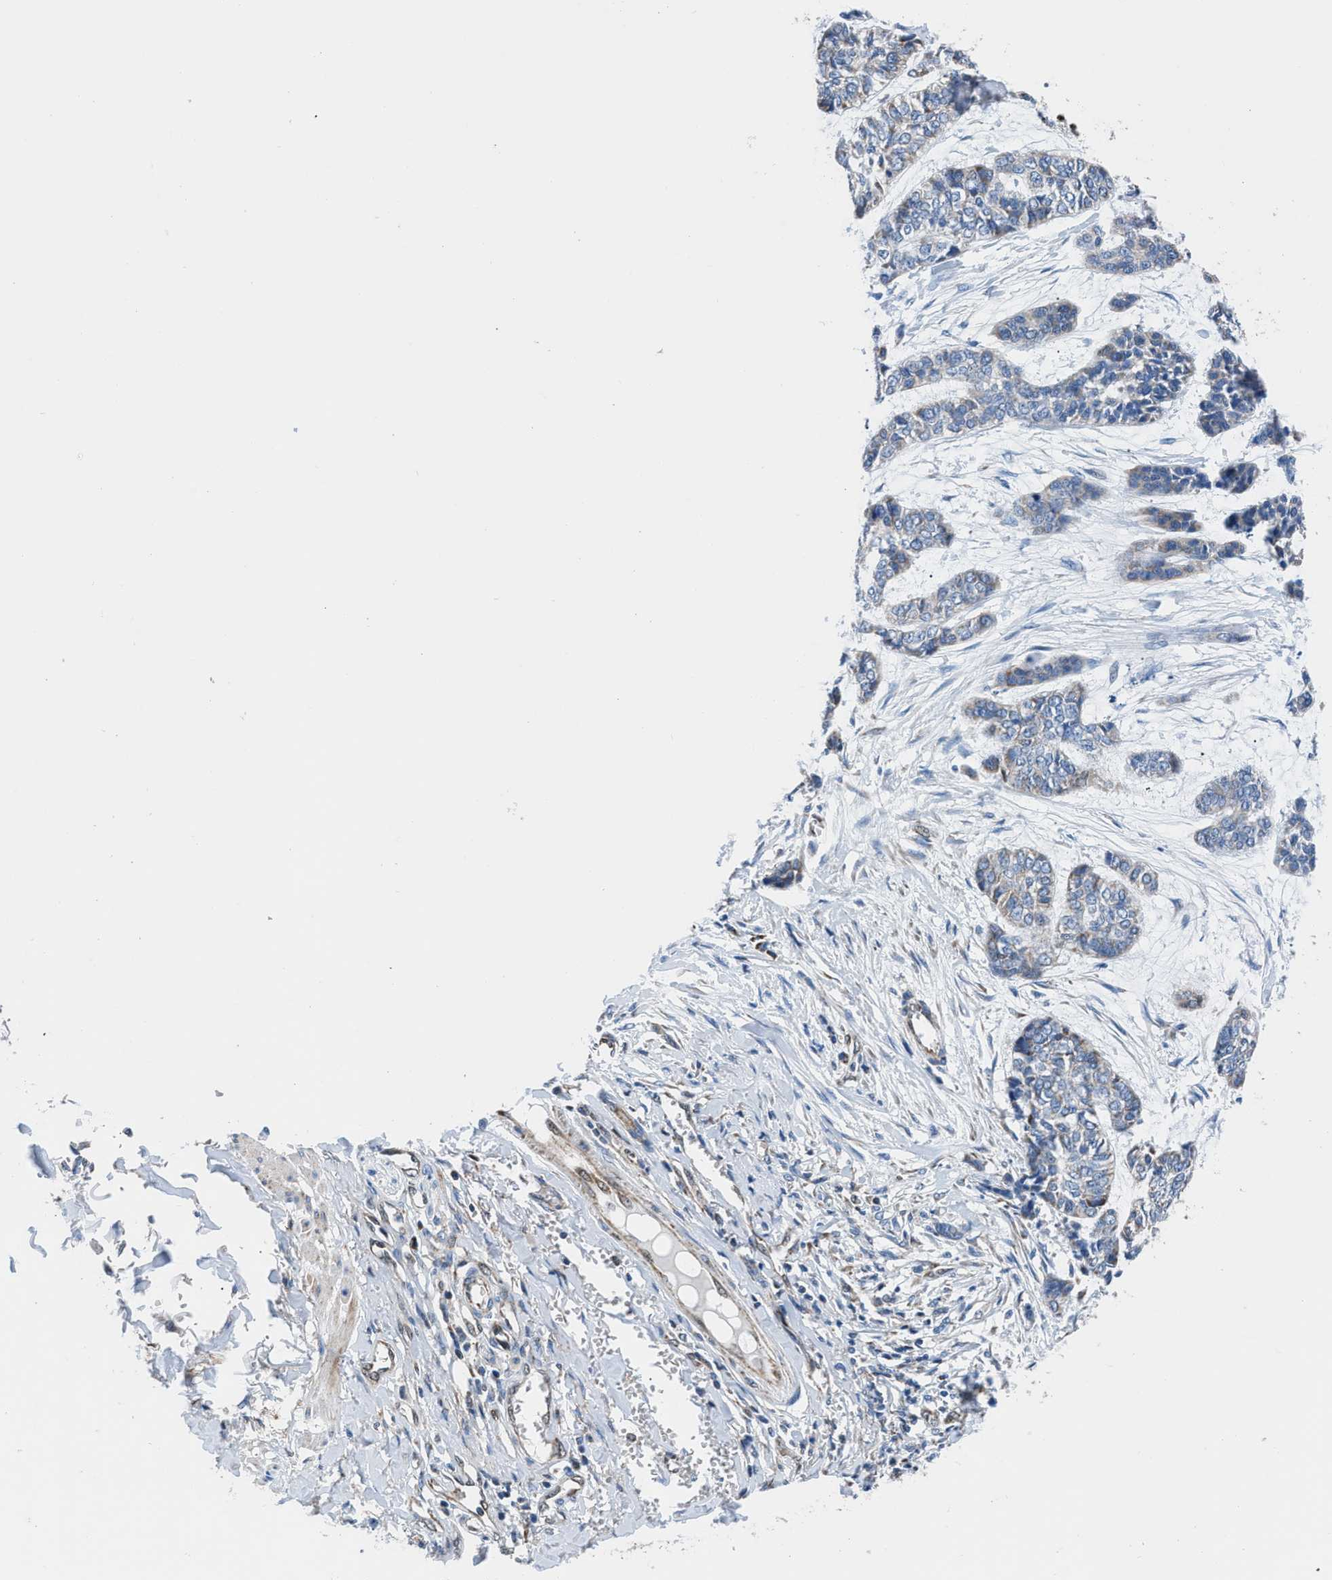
{"staining": {"intensity": "weak", "quantity": "<25%", "location": "cytoplasmic/membranous"}, "tissue": "skin cancer", "cell_type": "Tumor cells", "image_type": "cancer", "snomed": [{"axis": "morphology", "description": "Basal cell carcinoma"}, {"axis": "topography", "description": "Skin"}], "caption": "Tumor cells are negative for protein expression in human skin cancer.", "gene": "LMO2", "patient": {"sex": "female", "age": 64}}